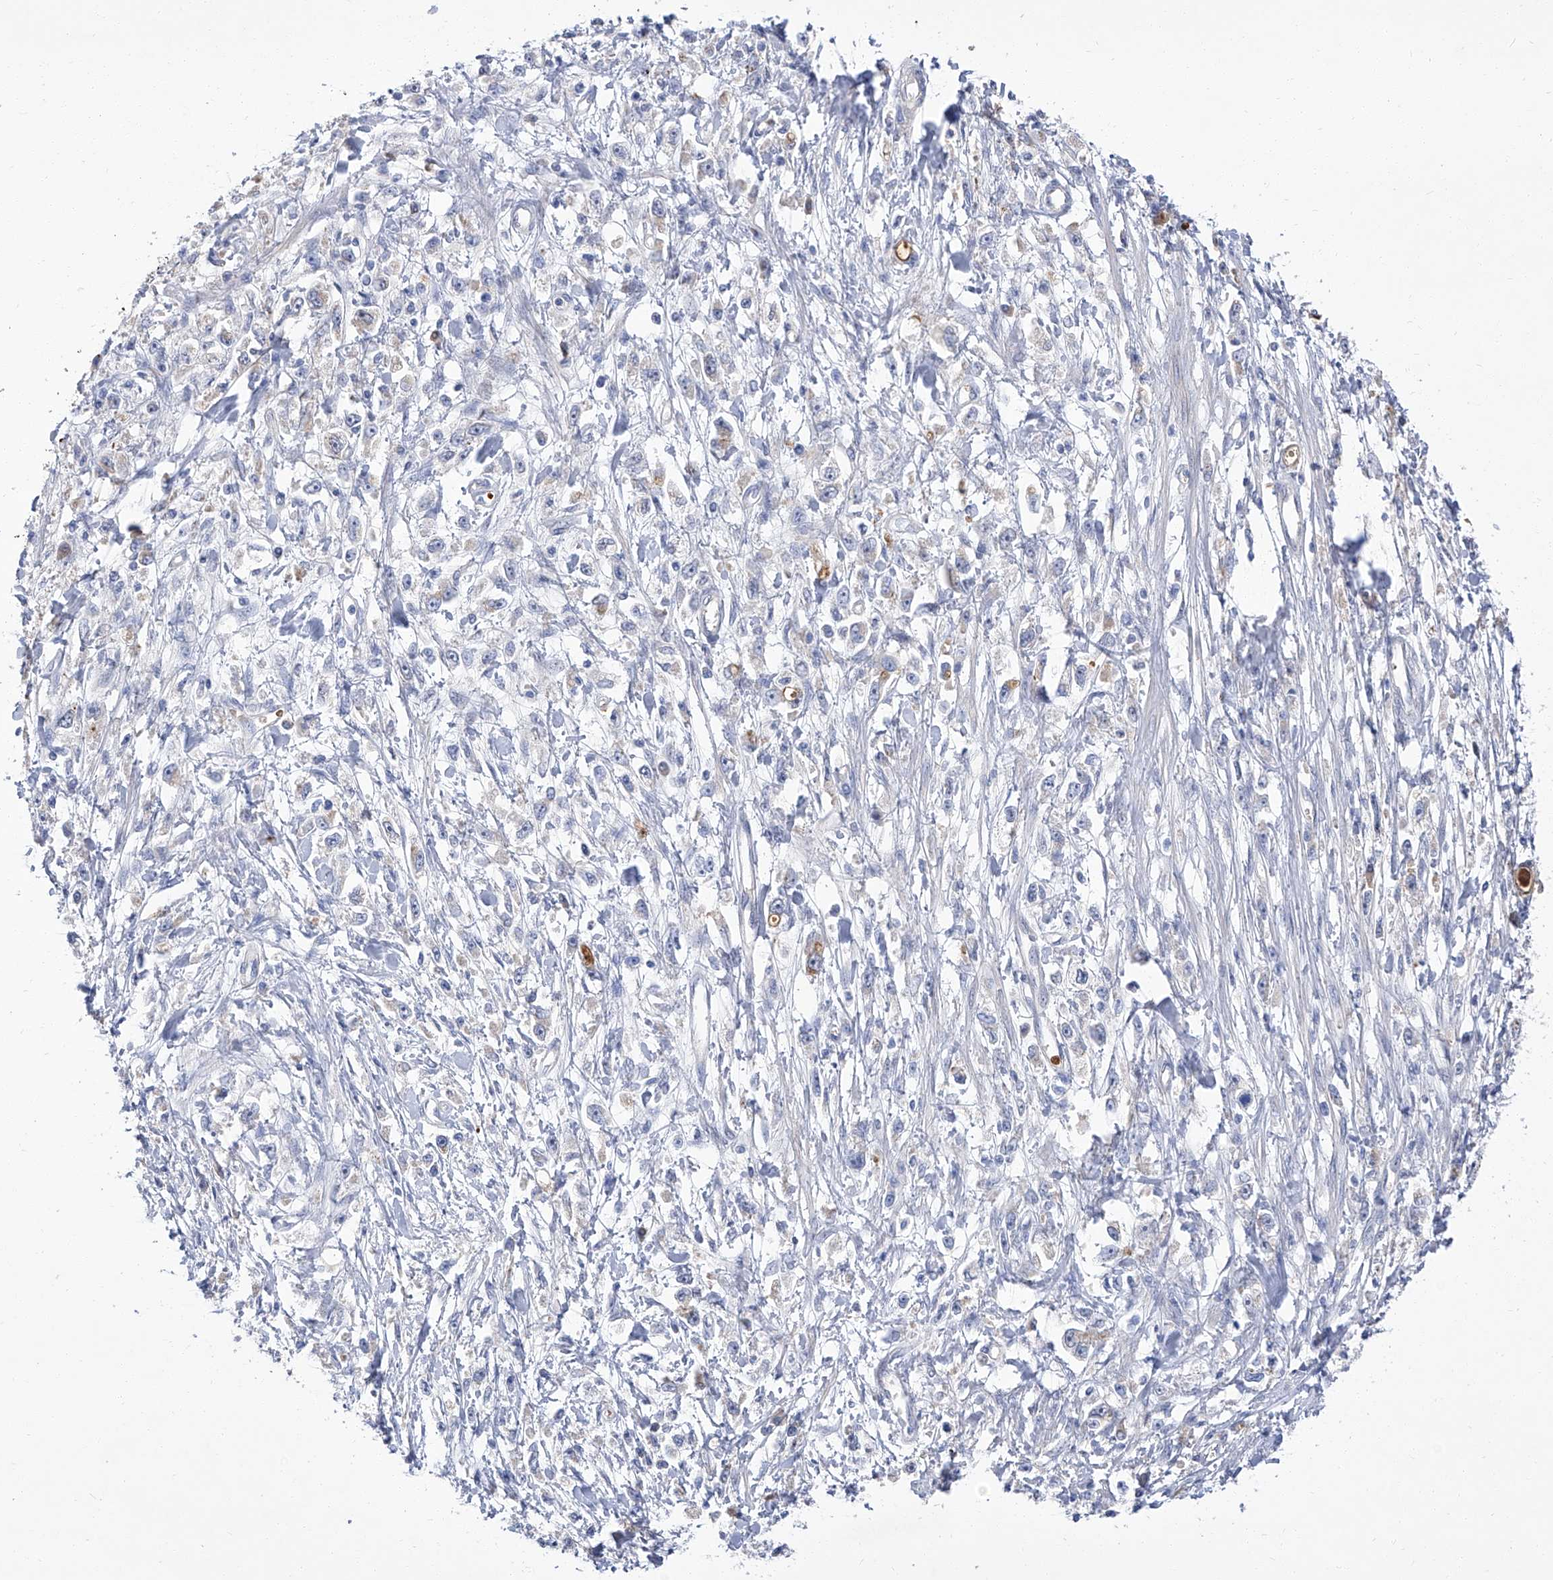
{"staining": {"intensity": "negative", "quantity": "none", "location": "none"}, "tissue": "stomach cancer", "cell_type": "Tumor cells", "image_type": "cancer", "snomed": [{"axis": "morphology", "description": "Adenocarcinoma, NOS"}, {"axis": "topography", "description": "Stomach"}], "caption": "A histopathology image of human adenocarcinoma (stomach) is negative for staining in tumor cells.", "gene": "PARD3", "patient": {"sex": "female", "age": 59}}